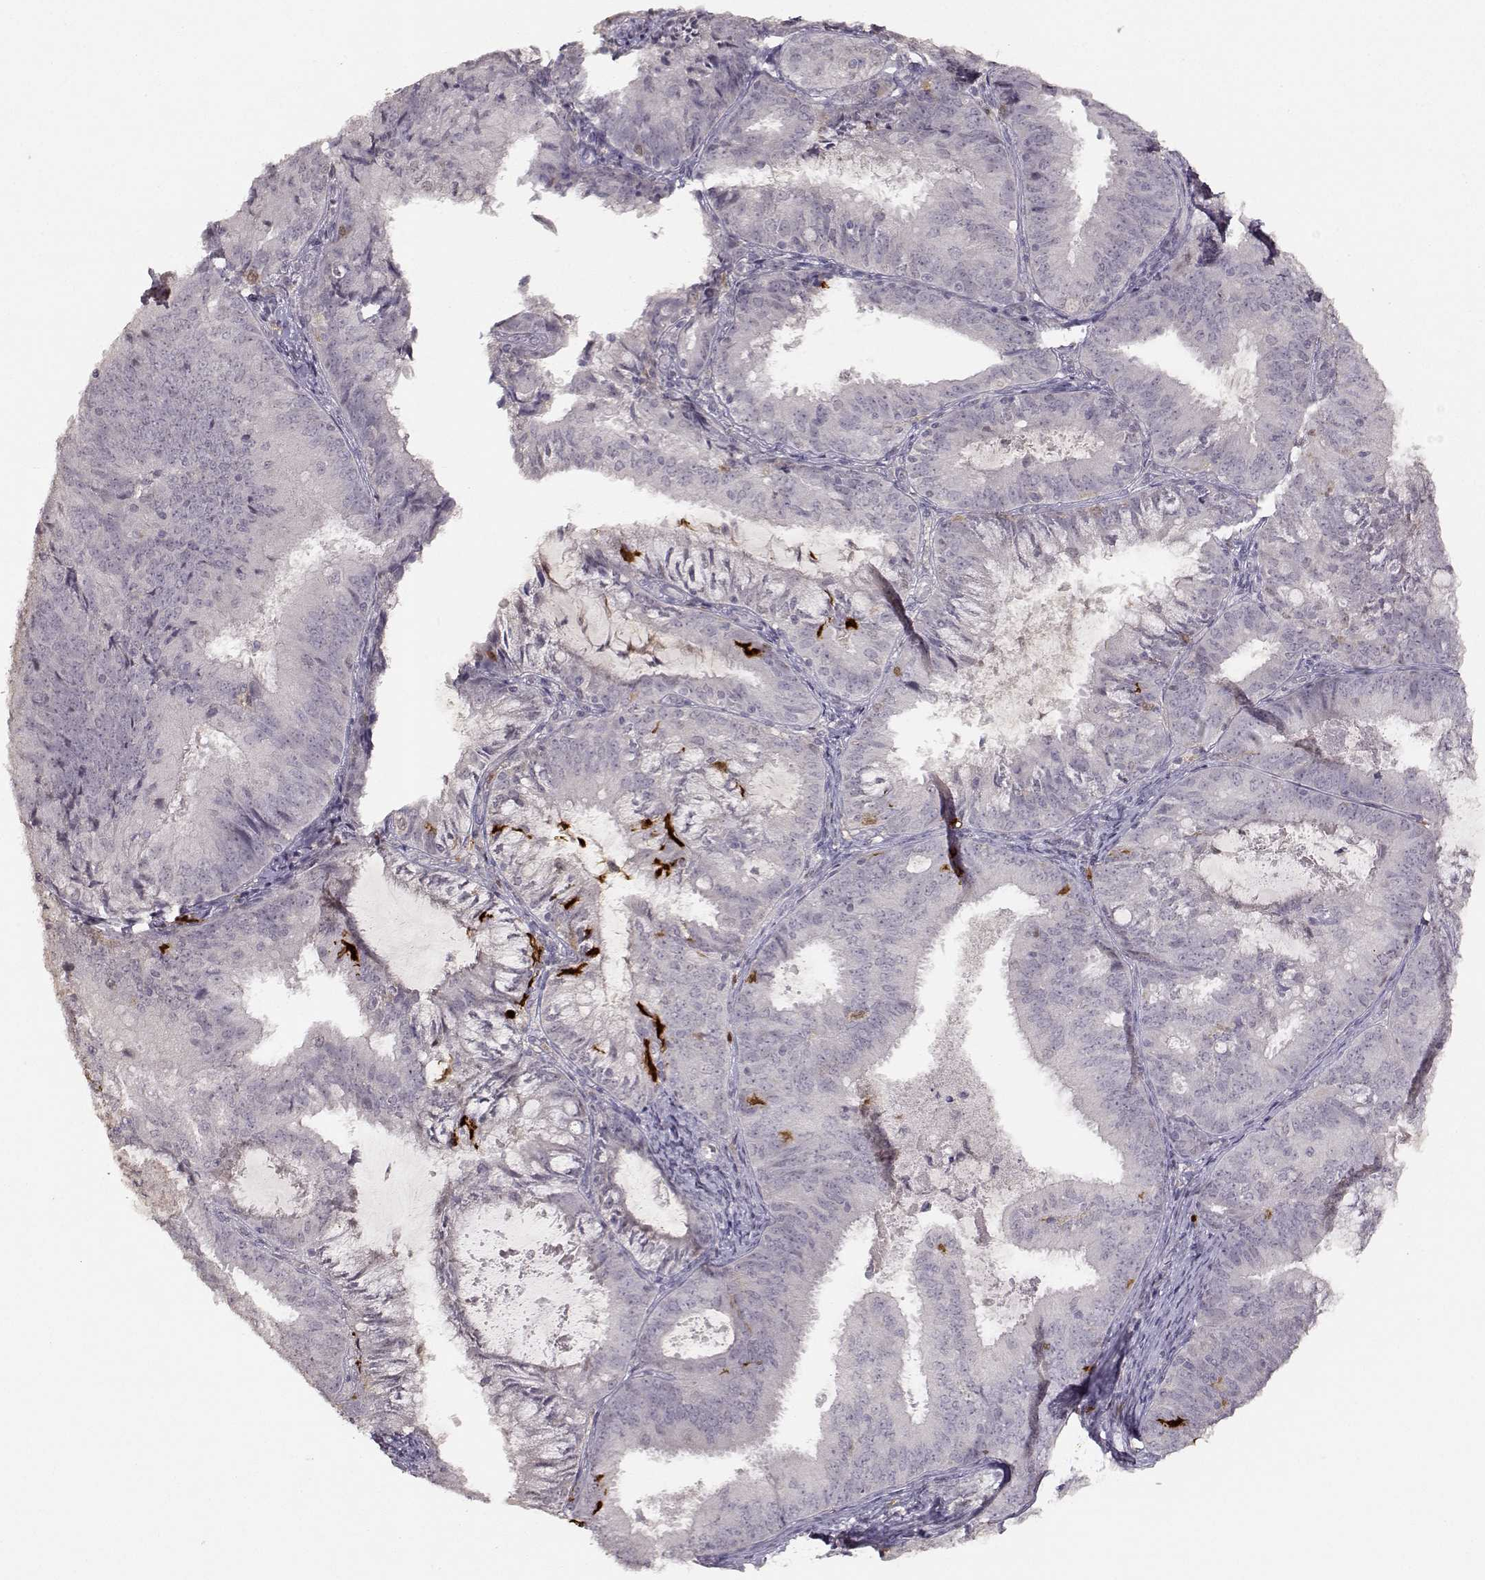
{"staining": {"intensity": "negative", "quantity": "none", "location": "none"}, "tissue": "endometrial cancer", "cell_type": "Tumor cells", "image_type": "cancer", "snomed": [{"axis": "morphology", "description": "Adenocarcinoma, NOS"}, {"axis": "topography", "description": "Endometrium"}], "caption": "The IHC image has no significant staining in tumor cells of endometrial adenocarcinoma tissue.", "gene": "S100B", "patient": {"sex": "female", "age": 57}}